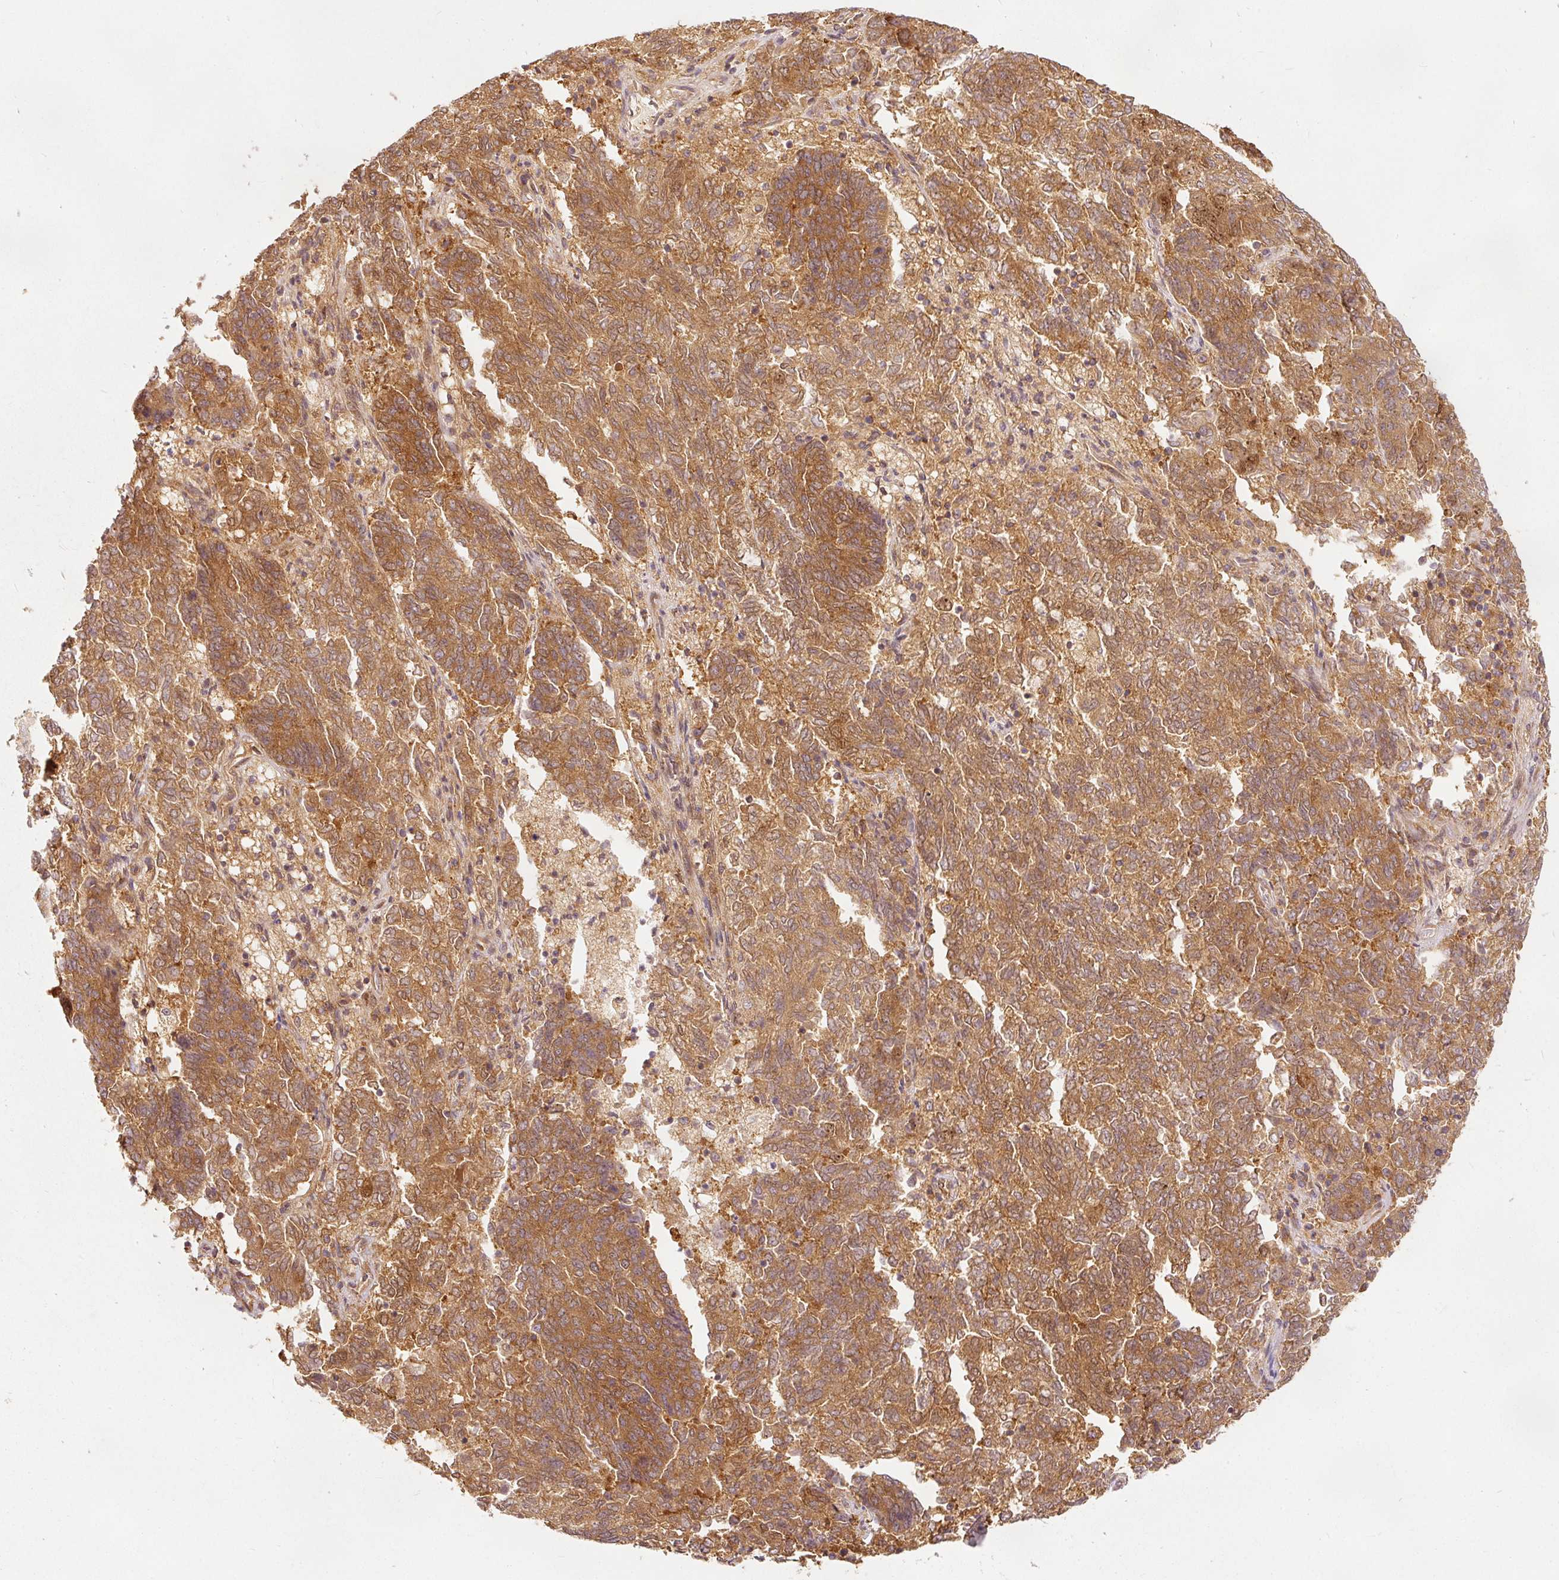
{"staining": {"intensity": "moderate", "quantity": ">75%", "location": "cytoplasmic/membranous"}, "tissue": "endometrial cancer", "cell_type": "Tumor cells", "image_type": "cancer", "snomed": [{"axis": "morphology", "description": "Adenocarcinoma, NOS"}, {"axis": "topography", "description": "Endometrium"}], "caption": "Immunohistochemical staining of human adenocarcinoma (endometrial) exhibits medium levels of moderate cytoplasmic/membranous positivity in about >75% of tumor cells.", "gene": "EIF3B", "patient": {"sex": "female", "age": 80}}